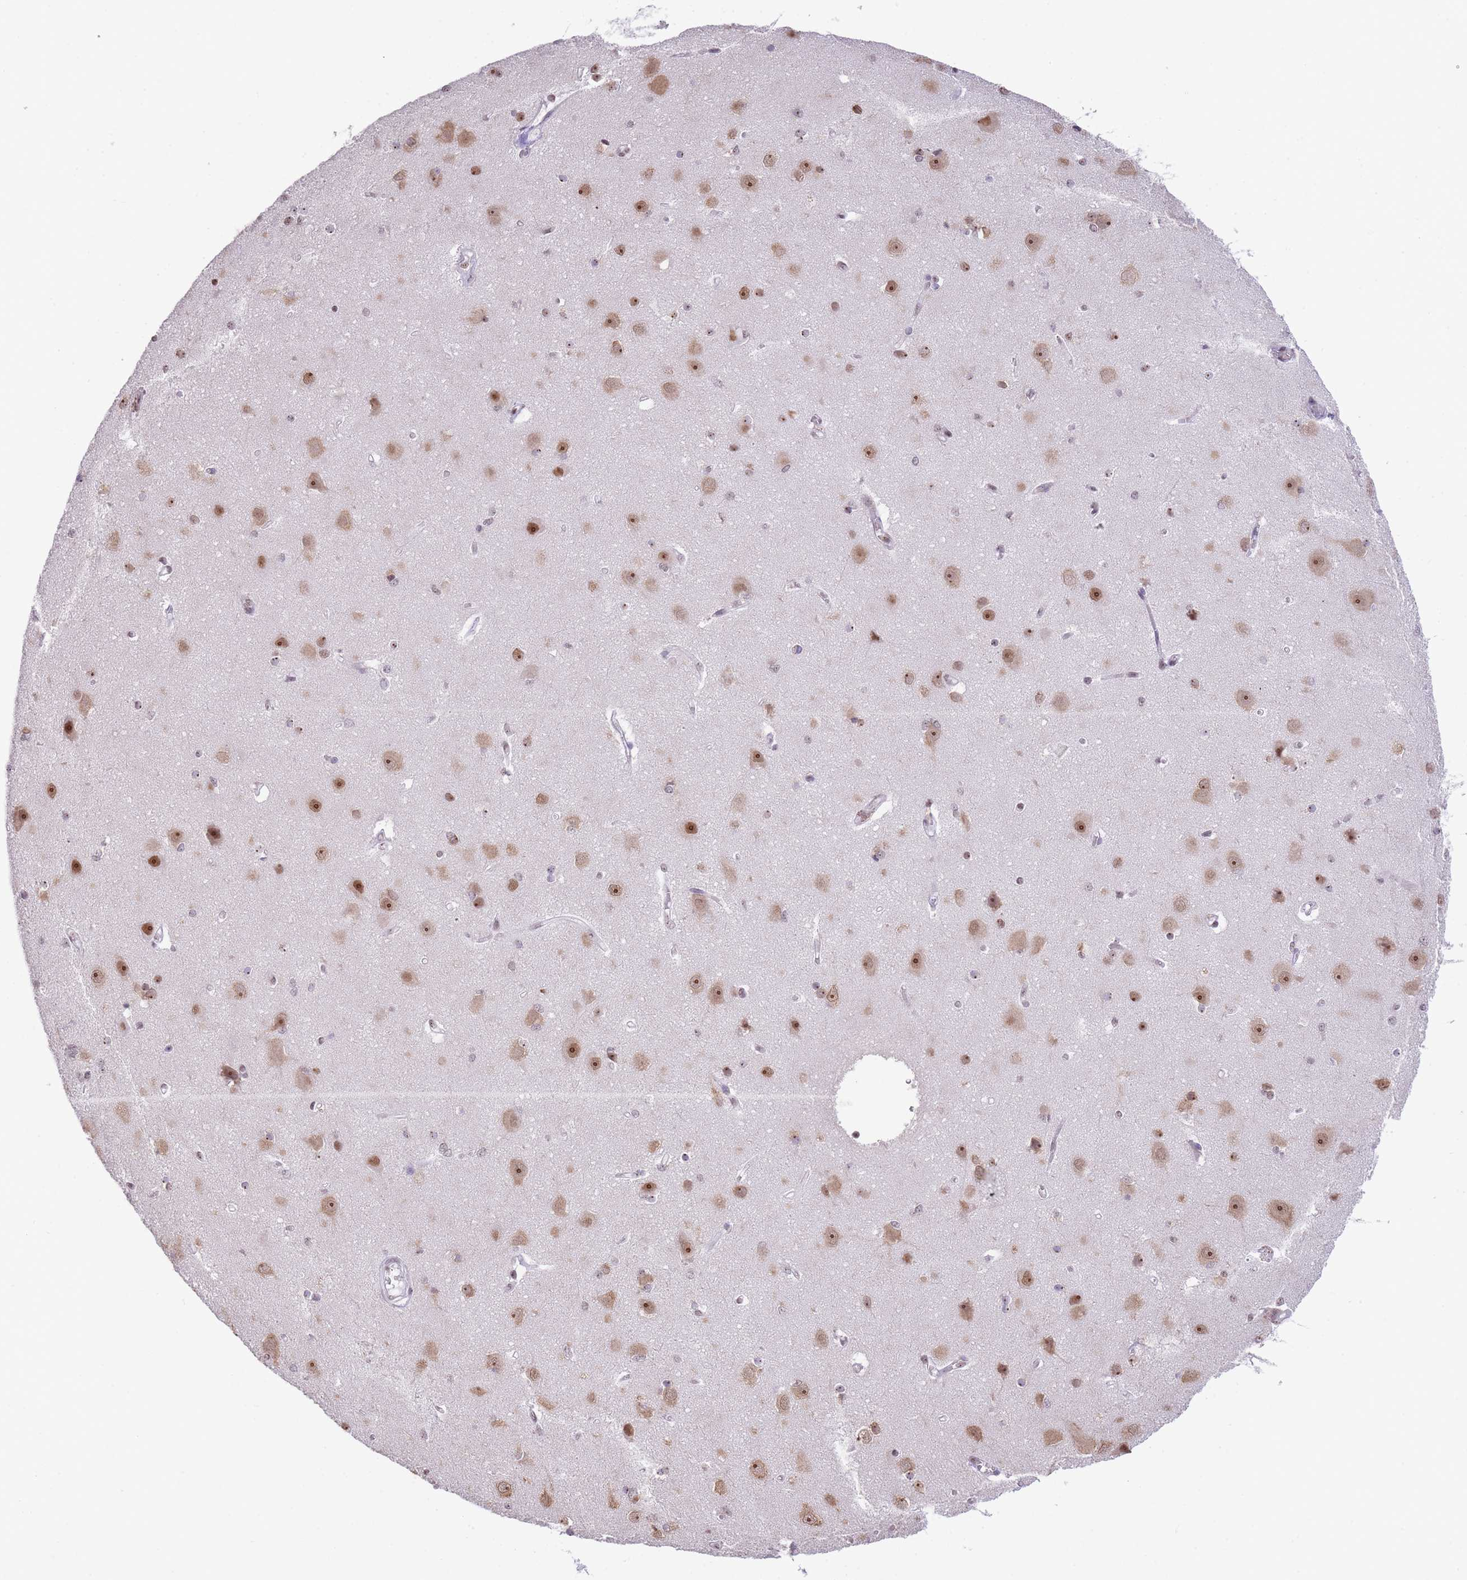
{"staining": {"intensity": "weak", "quantity": ">75%", "location": "cytoplasmic/membranous,nuclear"}, "tissue": "cerebral cortex", "cell_type": "Endothelial cells", "image_type": "normal", "snomed": [{"axis": "morphology", "description": "Normal tissue, NOS"}, {"axis": "topography", "description": "Cerebral cortex"}], "caption": "Immunohistochemistry of benign cerebral cortex reveals low levels of weak cytoplasmic/membranous,nuclear staining in about >75% of endothelial cells. (Brightfield microscopy of DAB IHC at high magnification).", "gene": "EVC2", "patient": {"sex": "male", "age": 37}}